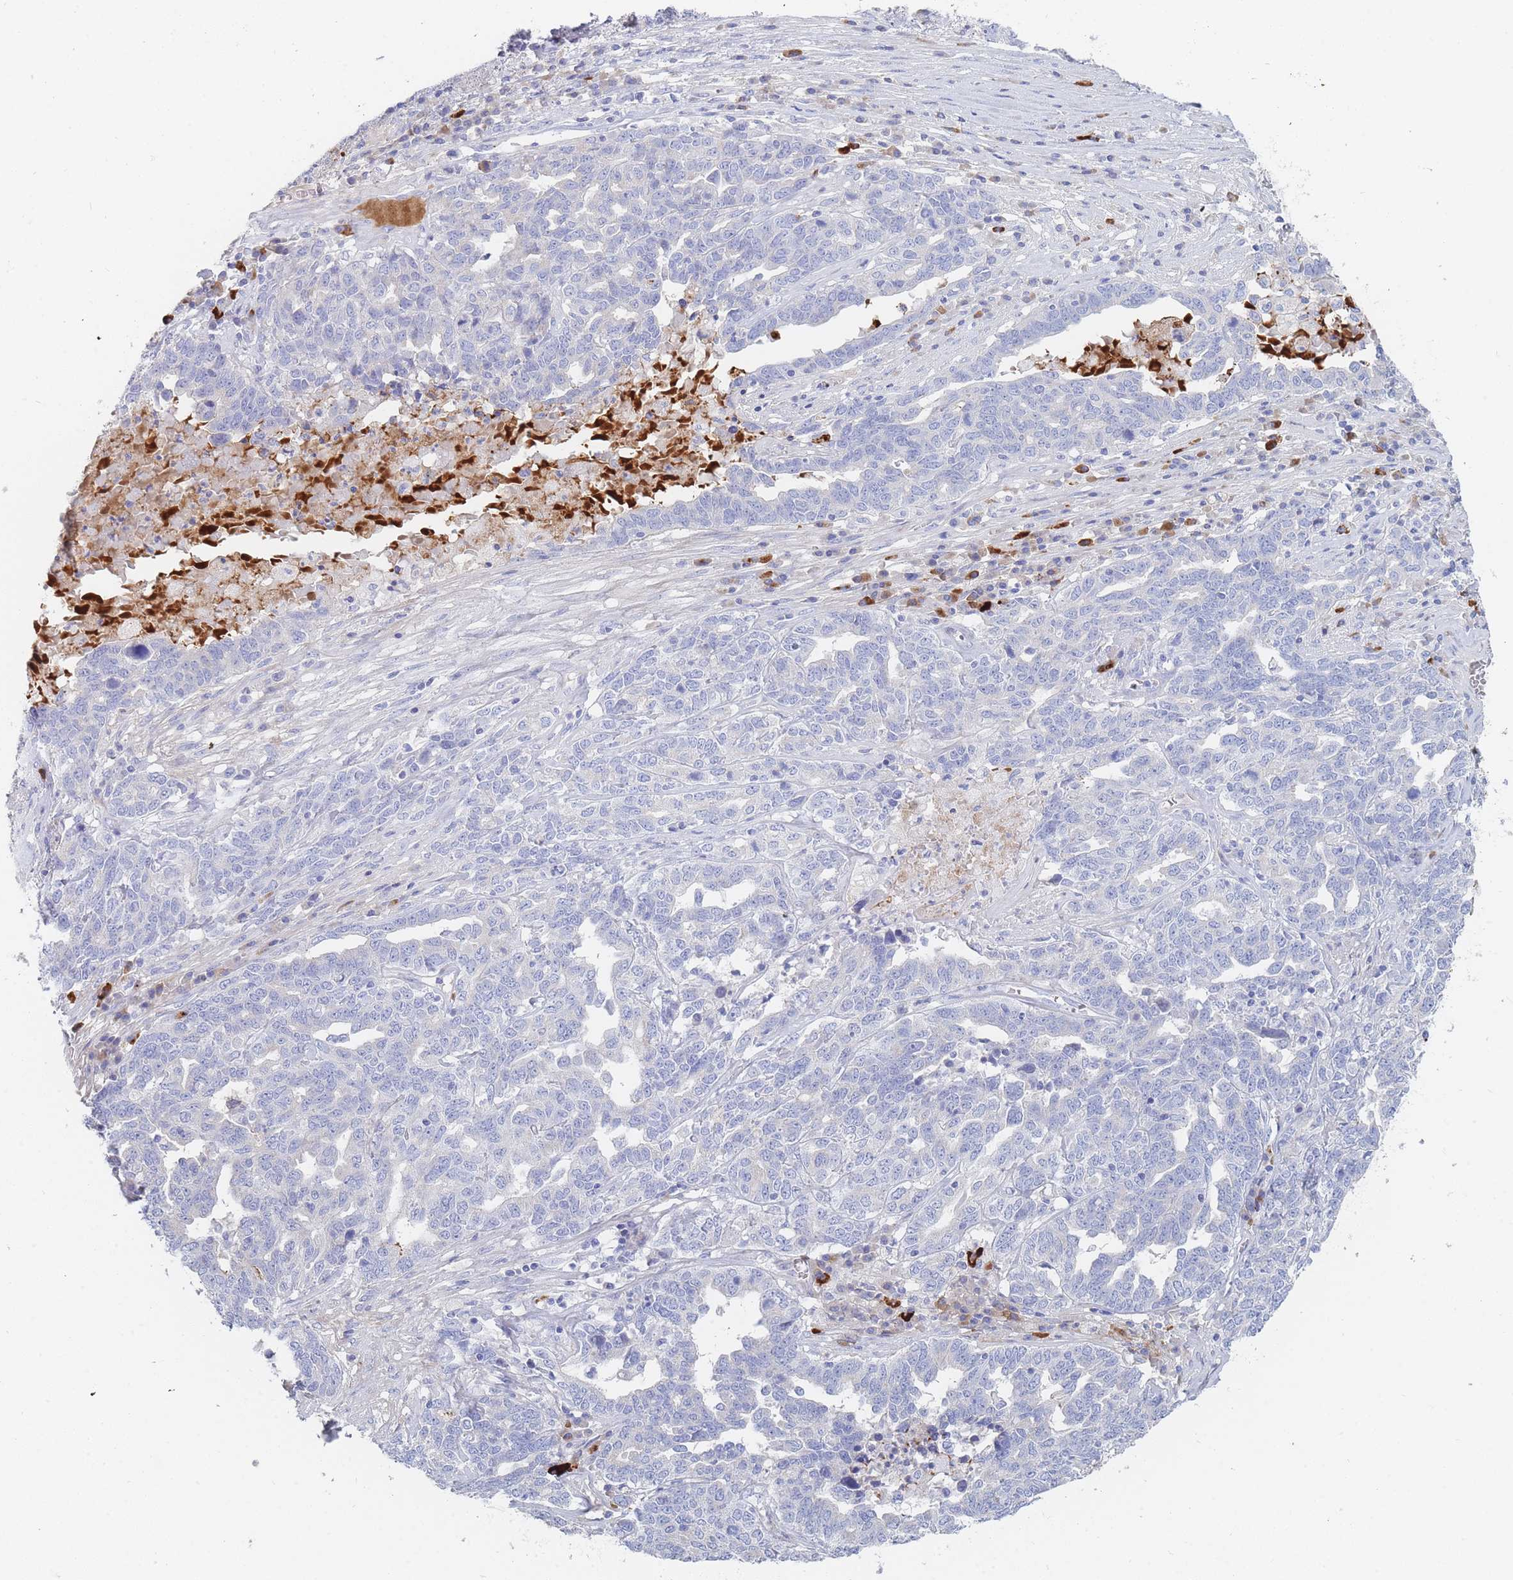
{"staining": {"intensity": "negative", "quantity": "none", "location": "none"}, "tissue": "ovarian cancer", "cell_type": "Tumor cells", "image_type": "cancer", "snomed": [{"axis": "morphology", "description": "Carcinoma, endometroid"}, {"axis": "topography", "description": "Ovary"}], "caption": "DAB immunohistochemical staining of human ovarian cancer reveals no significant expression in tumor cells.", "gene": "SLC25A35", "patient": {"sex": "female", "age": 62}}